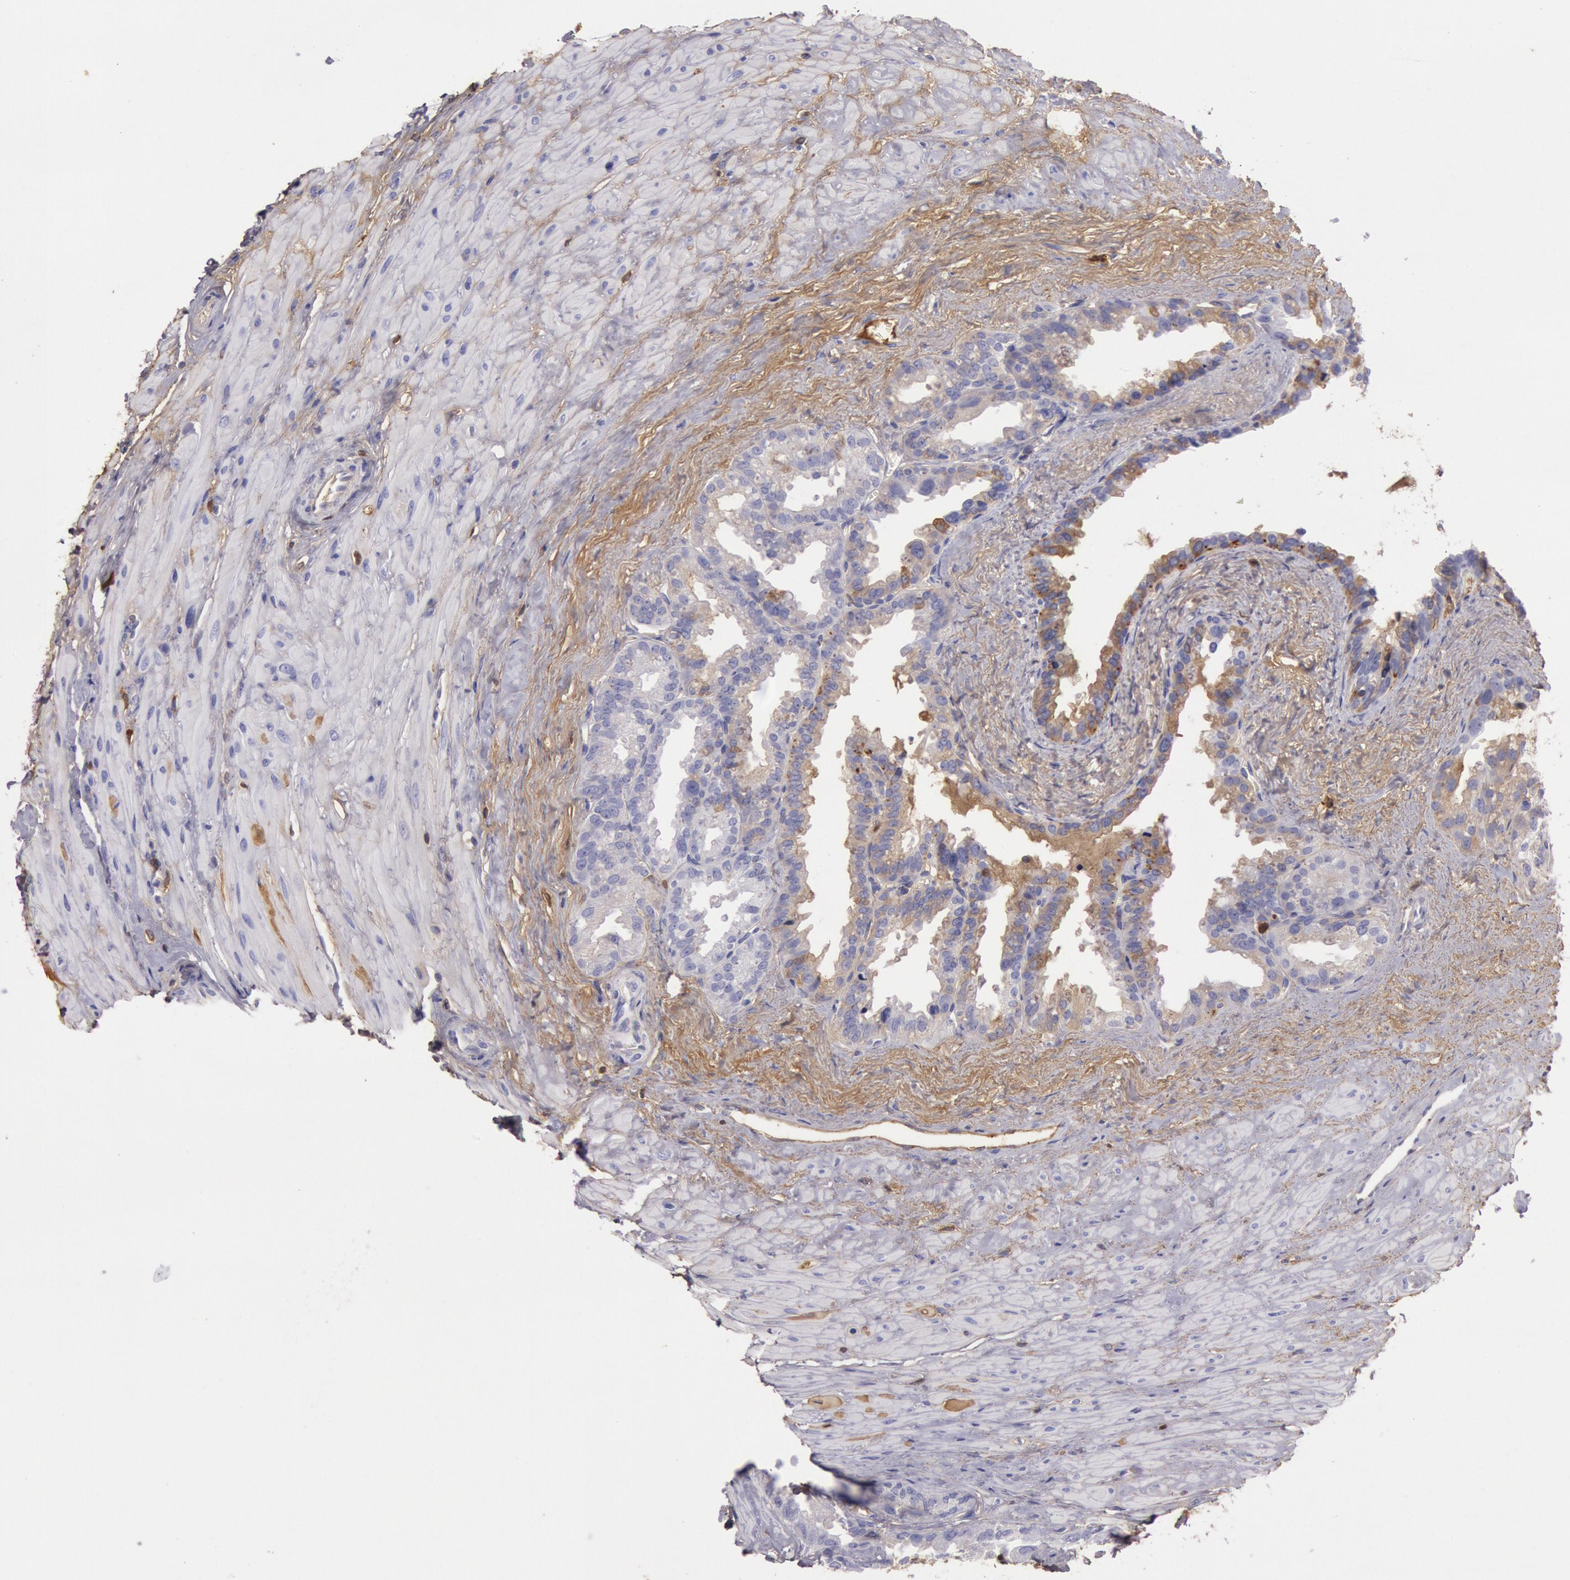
{"staining": {"intensity": "weak", "quantity": "25%-75%", "location": "cytoplasmic/membranous"}, "tissue": "seminal vesicle", "cell_type": "Glandular cells", "image_type": "normal", "snomed": [{"axis": "morphology", "description": "Normal tissue, NOS"}, {"axis": "topography", "description": "Prostate"}, {"axis": "topography", "description": "Seminal veicle"}], "caption": "Seminal vesicle stained with DAB immunohistochemistry (IHC) shows low levels of weak cytoplasmic/membranous positivity in about 25%-75% of glandular cells. Nuclei are stained in blue.", "gene": "IGHG1", "patient": {"sex": "male", "age": 63}}